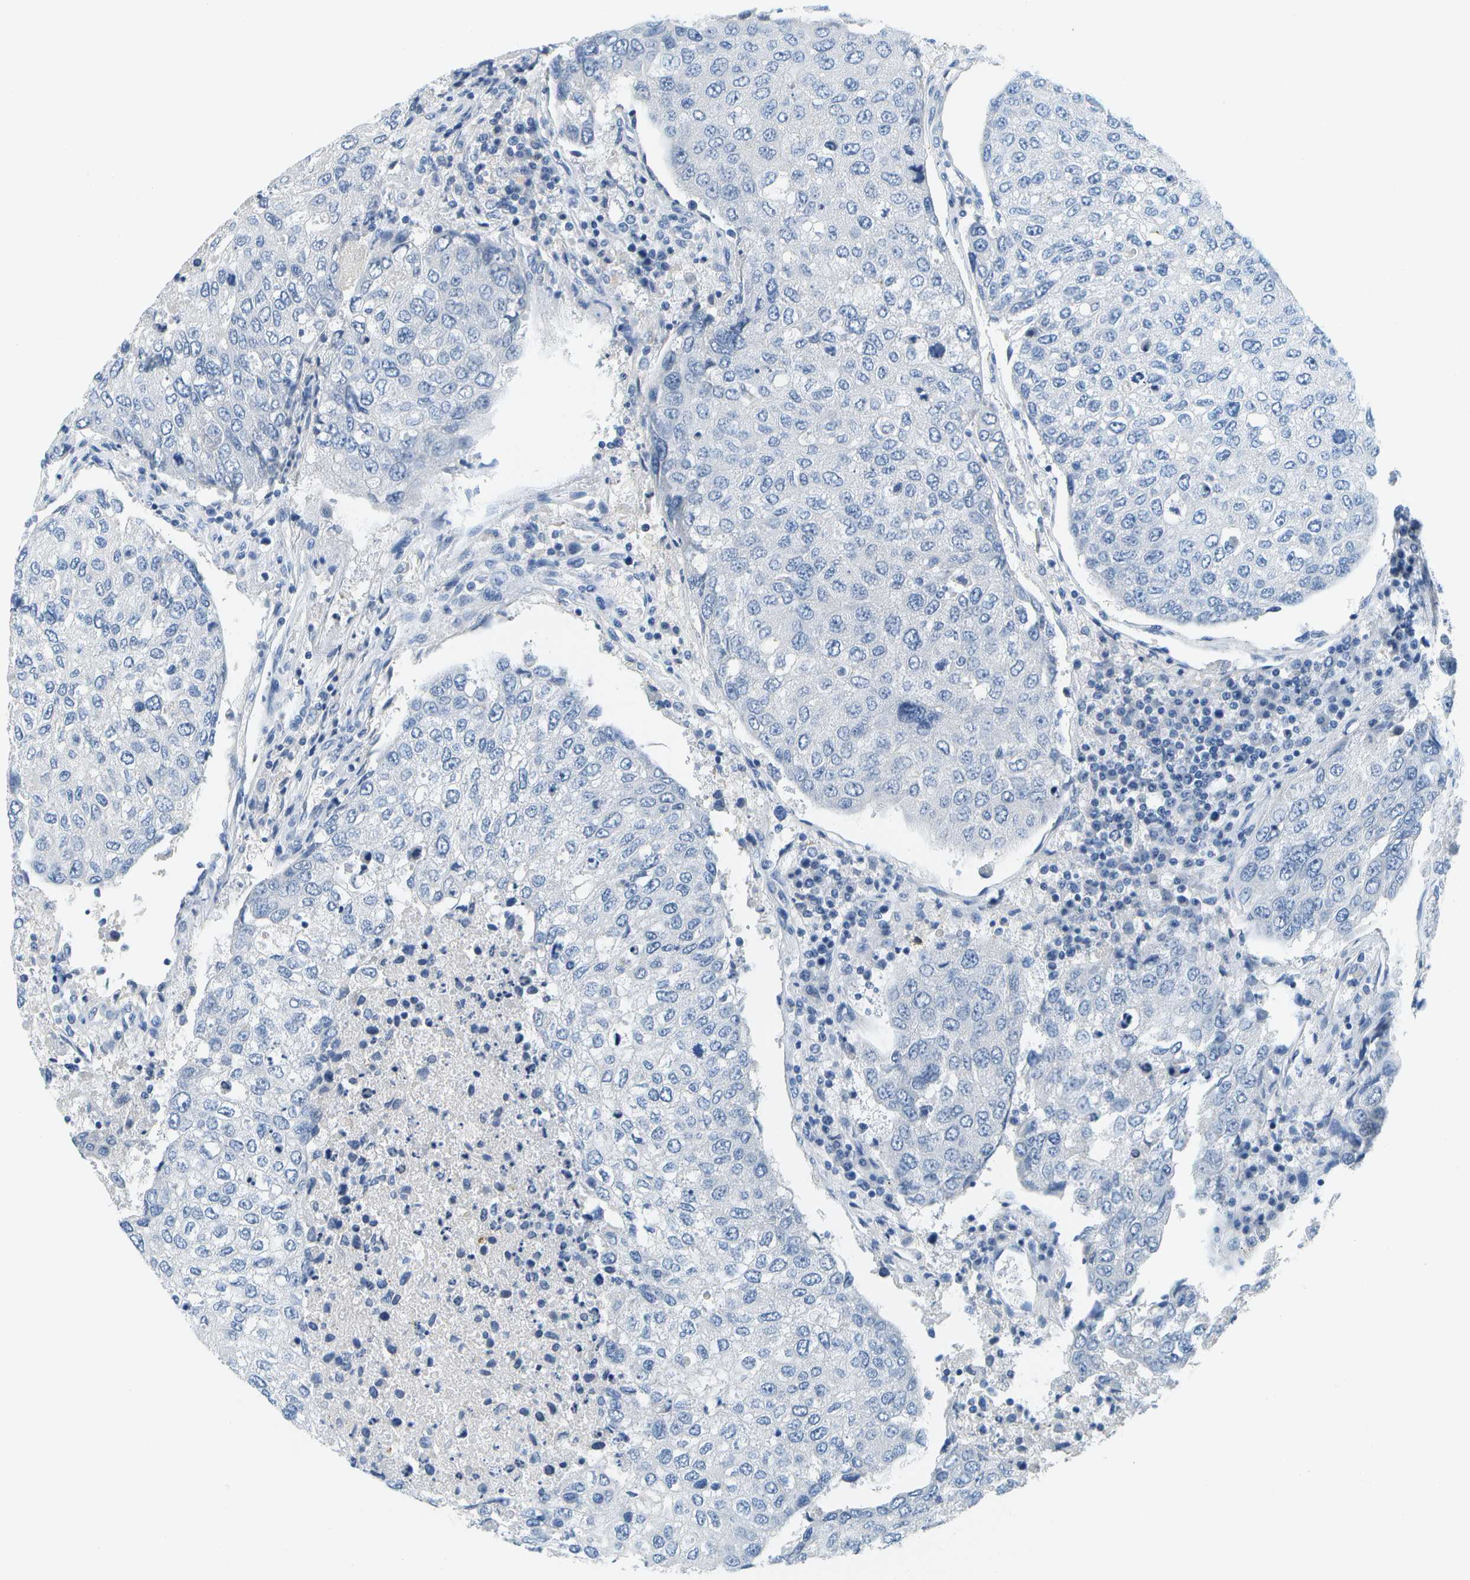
{"staining": {"intensity": "negative", "quantity": "none", "location": "none"}, "tissue": "urothelial cancer", "cell_type": "Tumor cells", "image_type": "cancer", "snomed": [{"axis": "morphology", "description": "Urothelial carcinoma, High grade"}, {"axis": "topography", "description": "Lymph node"}, {"axis": "topography", "description": "Urinary bladder"}], "caption": "Immunohistochemistry of human urothelial carcinoma (high-grade) reveals no staining in tumor cells. (DAB IHC with hematoxylin counter stain).", "gene": "SERPINA1", "patient": {"sex": "male", "age": 51}}